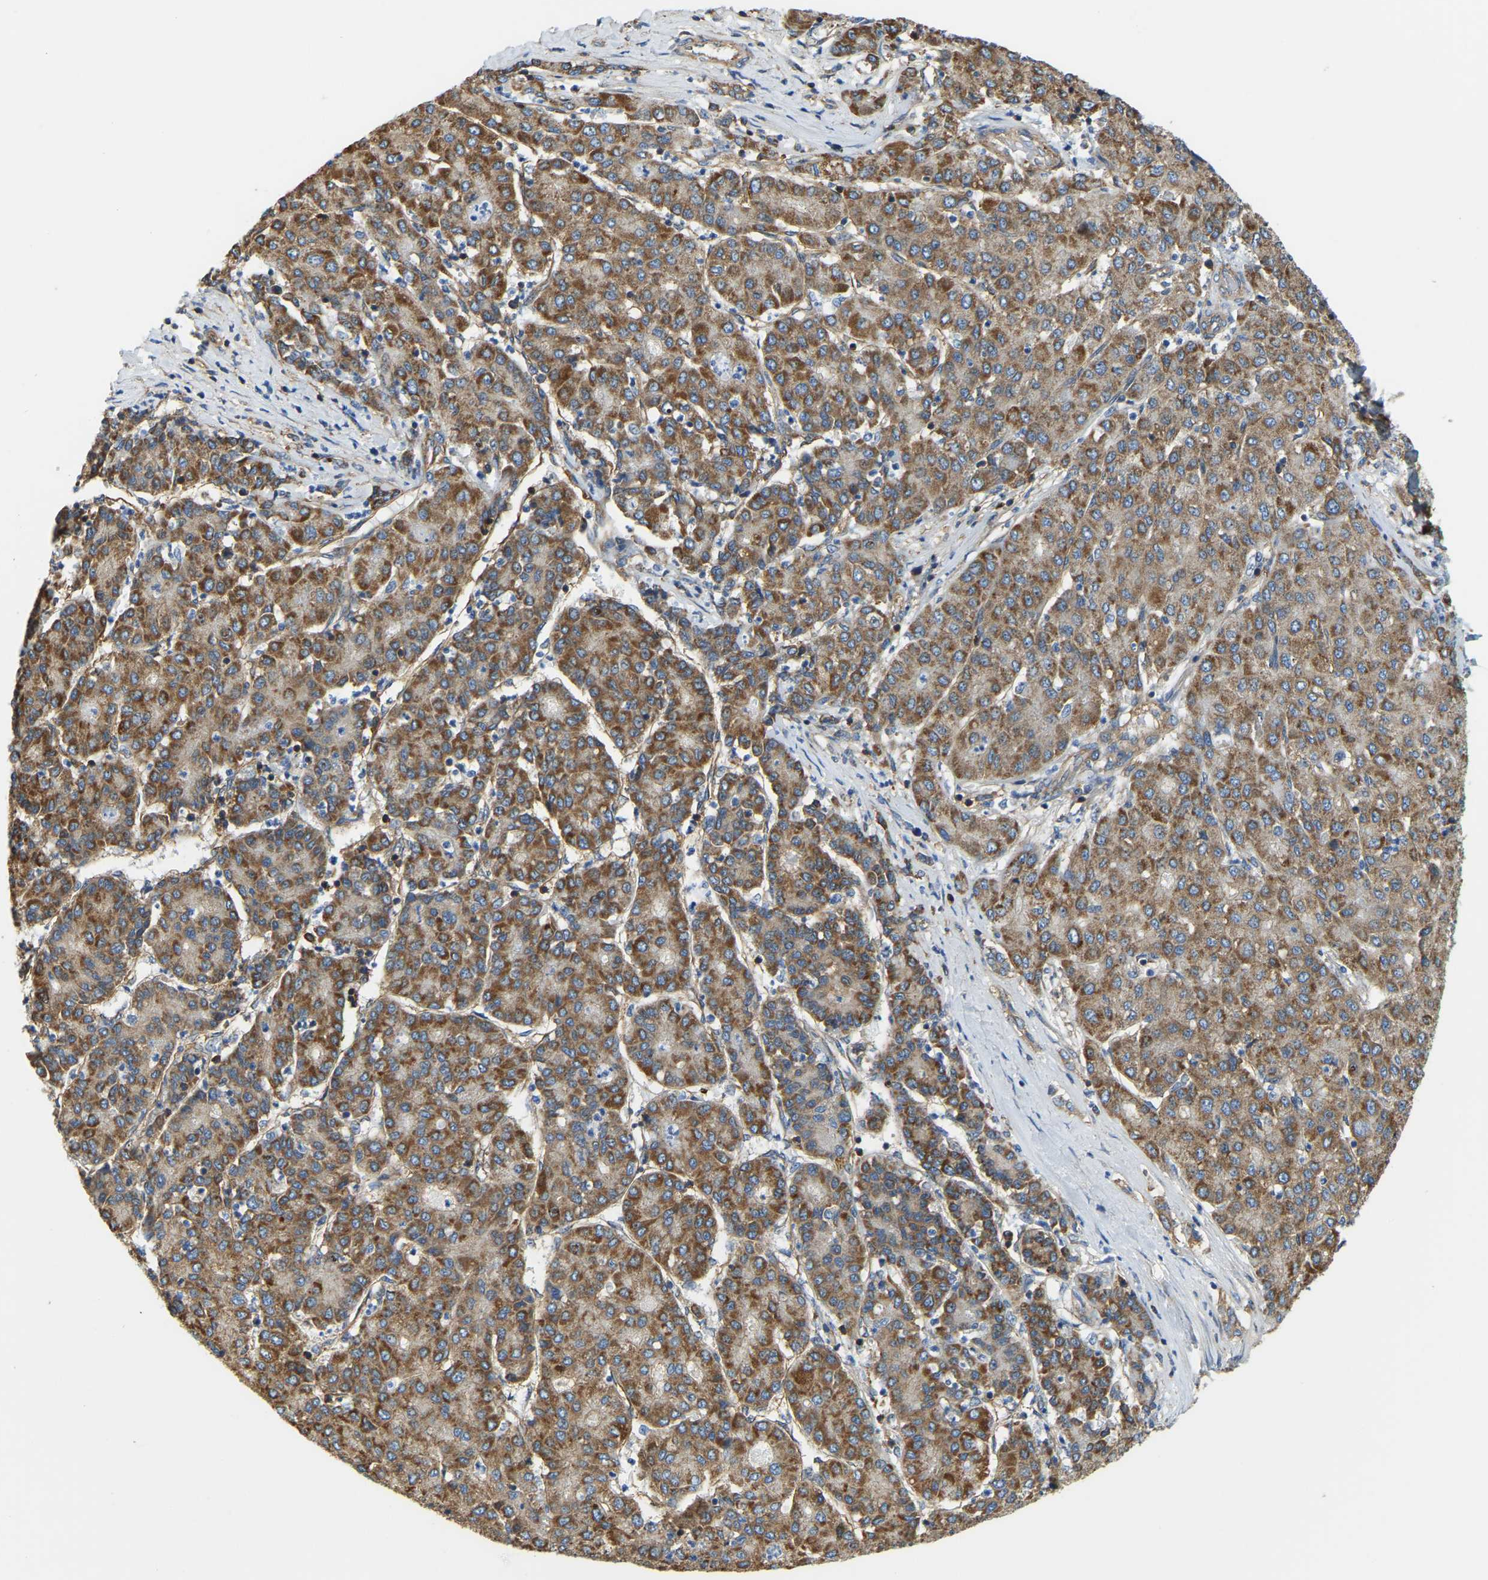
{"staining": {"intensity": "moderate", "quantity": ">75%", "location": "cytoplasmic/membranous"}, "tissue": "liver cancer", "cell_type": "Tumor cells", "image_type": "cancer", "snomed": [{"axis": "morphology", "description": "Carcinoma, Hepatocellular, NOS"}, {"axis": "topography", "description": "Liver"}], "caption": "Tumor cells show medium levels of moderate cytoplasmic/membranous expression in about >75% of cells in human liver hepatocellular carcinoma.", "gene": "AHNAK", "patient": {"sex": "male", "age": 65}}